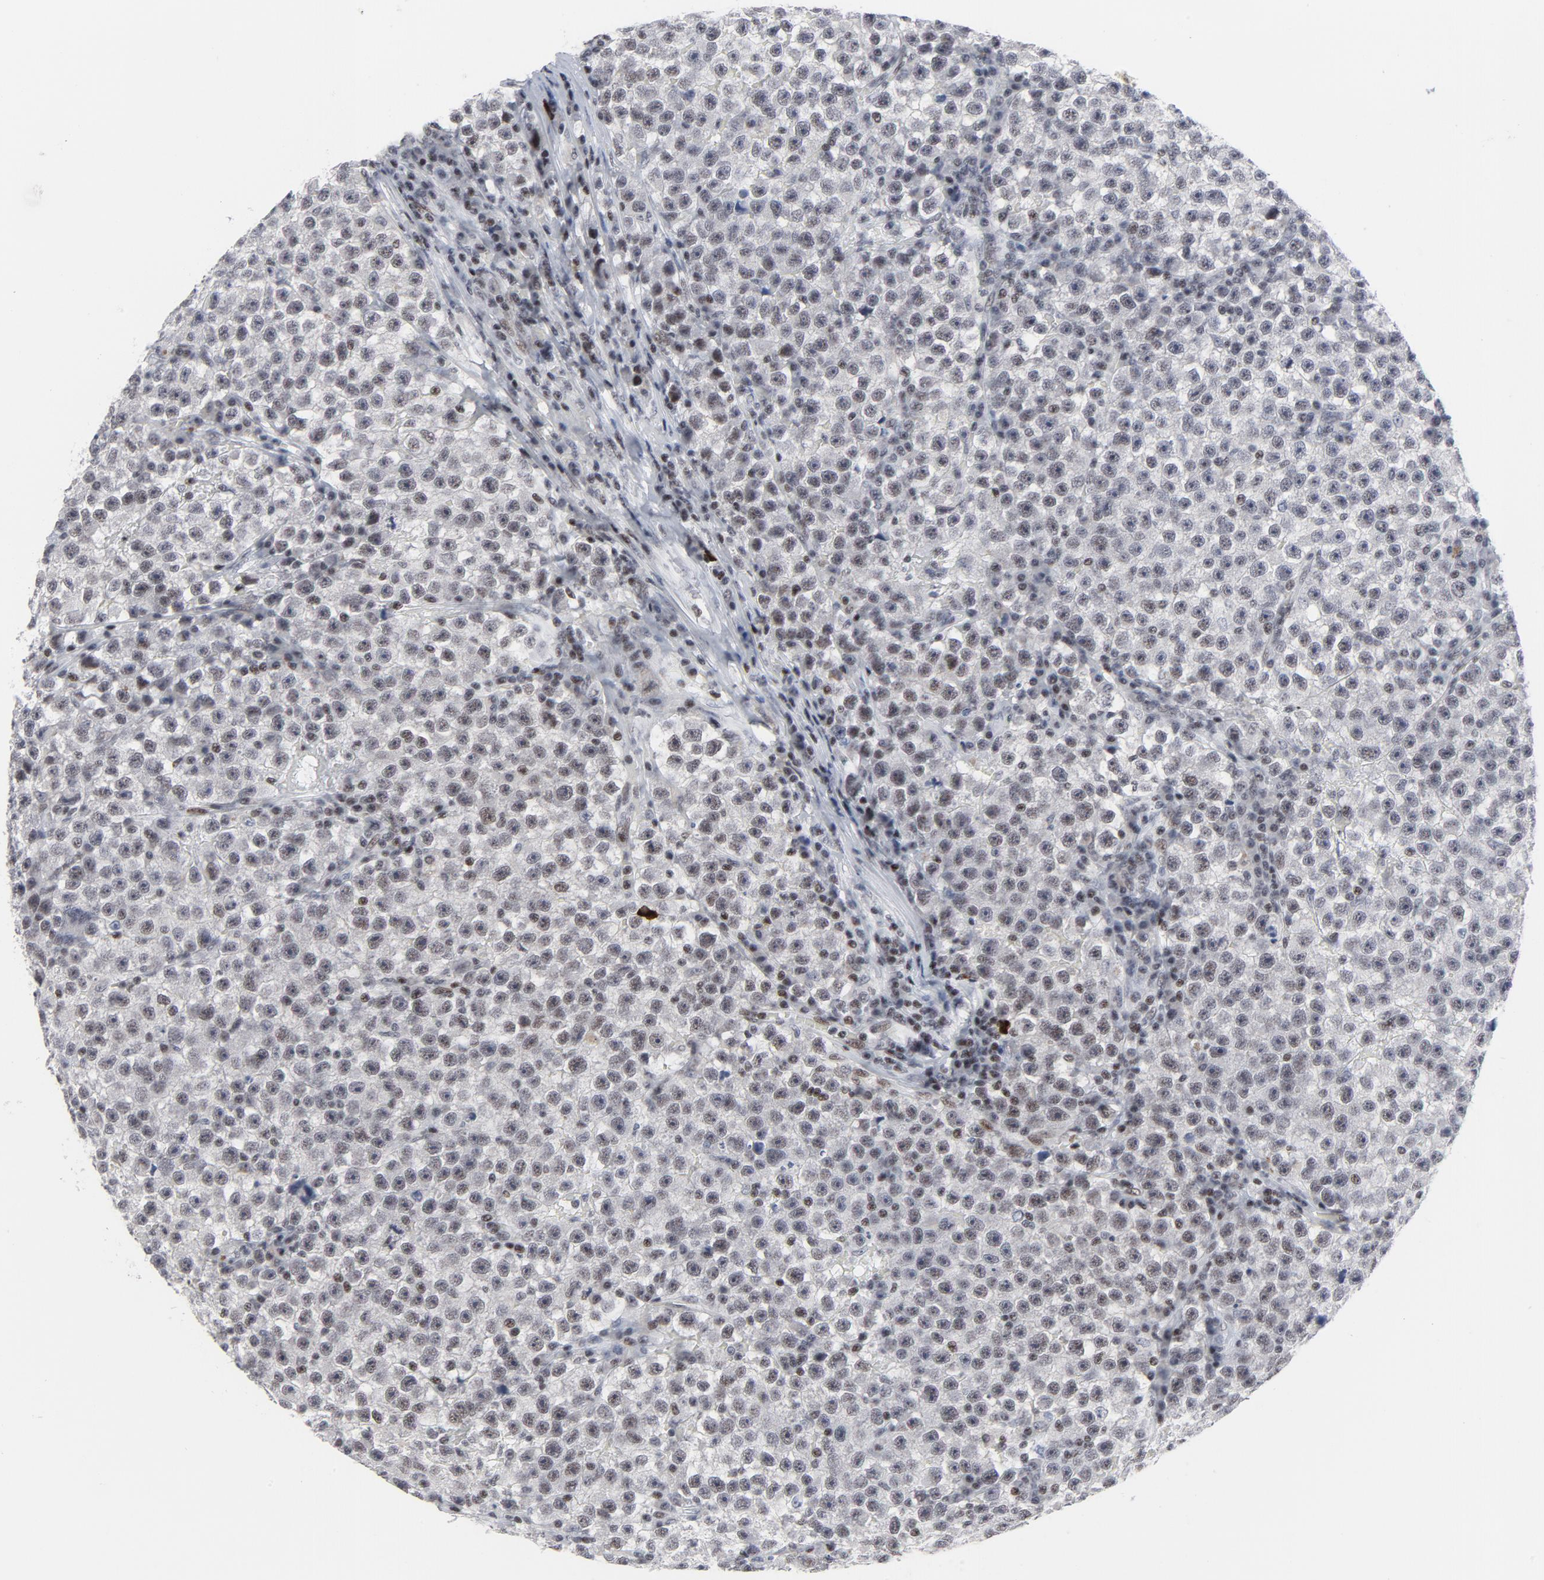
{"staining": {"intensity": "weak", "quantity": ">75%", "location": "nuclear"}, "tissue": "testis cancer", "cell_type": "Tumor cells", "image_type": "cancer", "snomed": [{"axis": "morphology", "description": "Seminoma, NOS"}, {"axis": "topography", "description": "Testis"}], "caption": "Protein expression analysis of human seminoma (testis) reveals weak nuclear expression in about >75% of tumor cells.", "gene": "GABPA", "patient": {"sex": "male", "age": 22}}